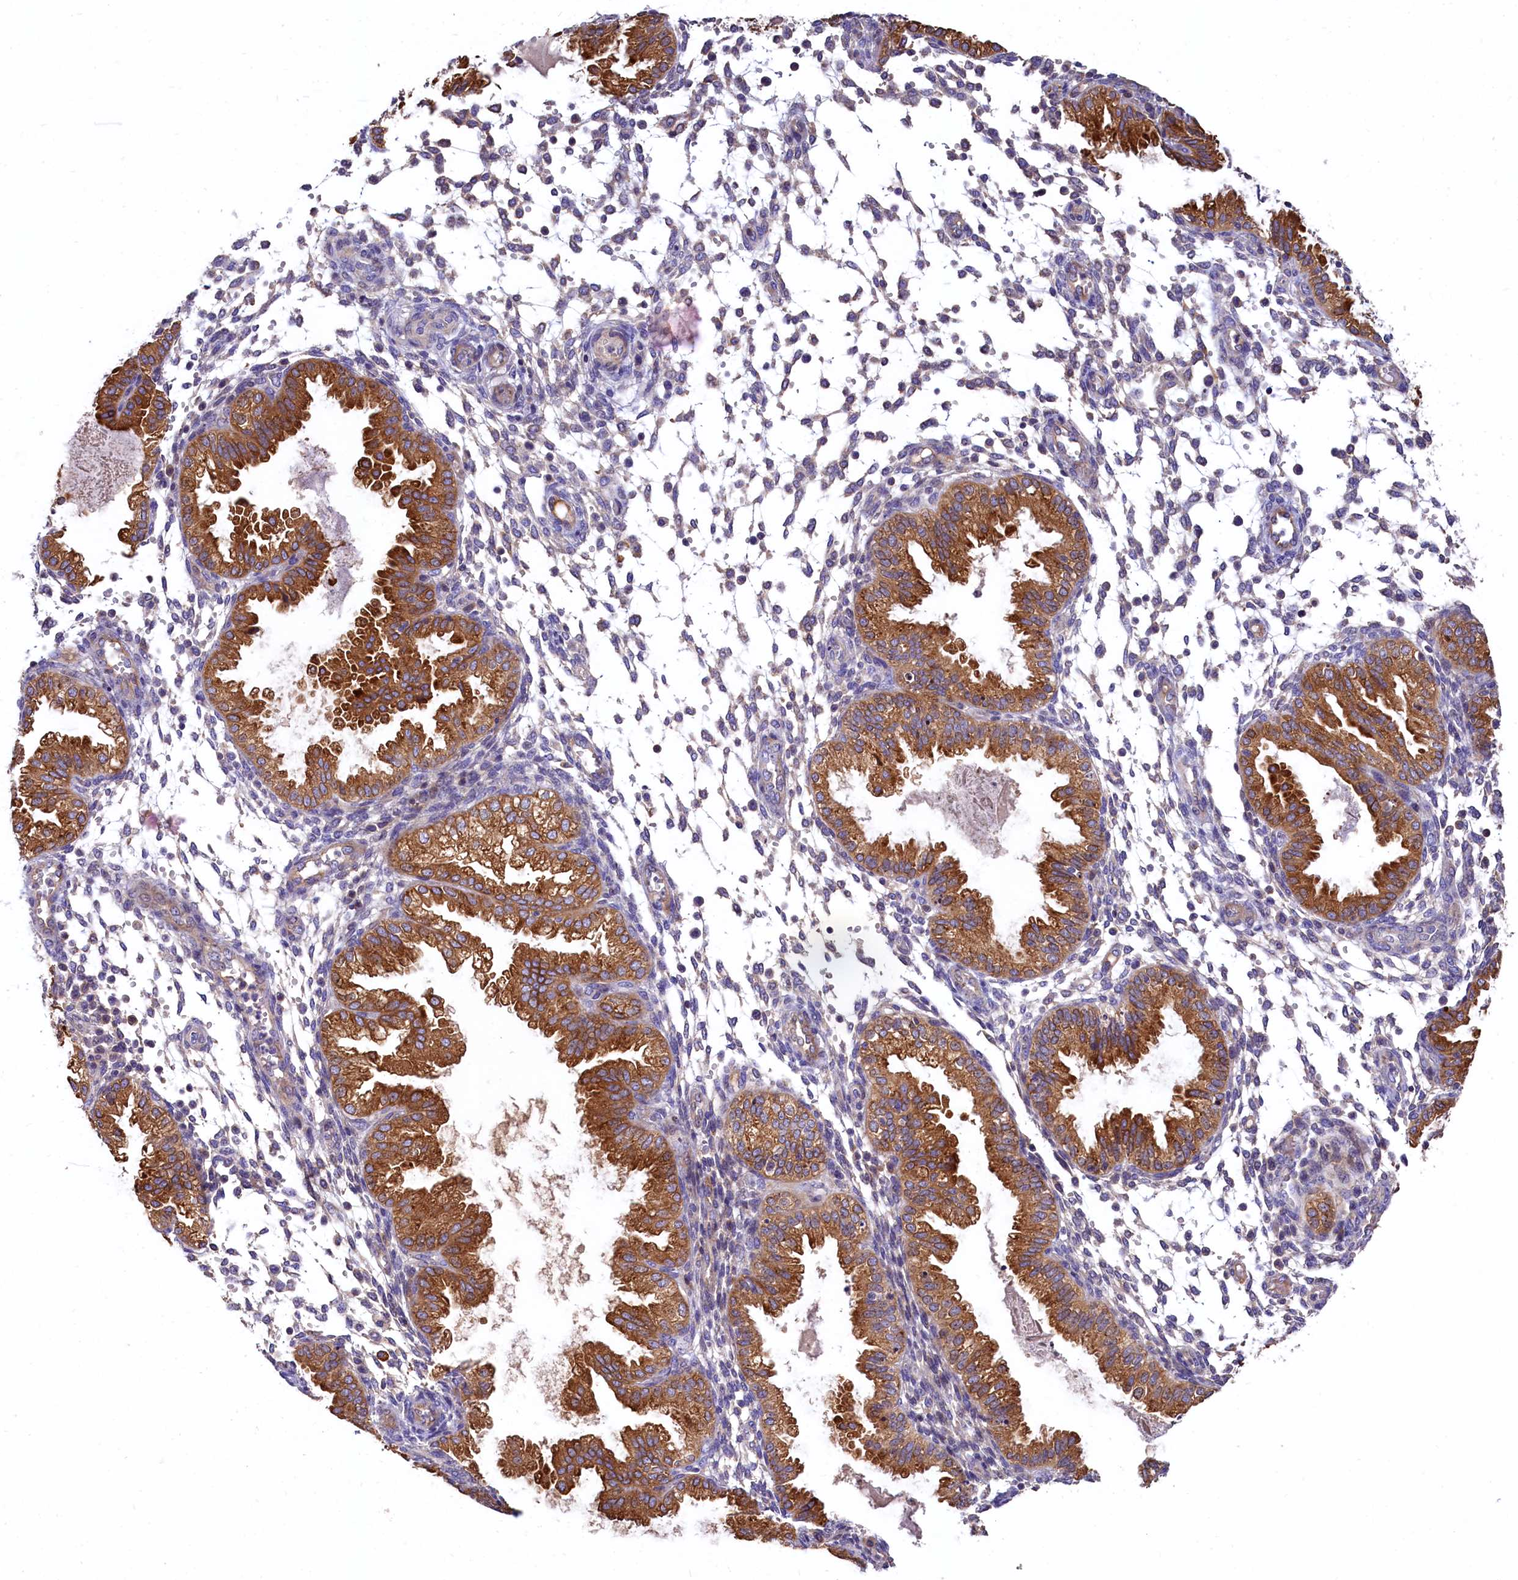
{"staining": {"intensity": "negative", "quantity": "none", "location": "none"}, "tissue": "endometrium", "cell_type": "Cells in endometrial stroma", "image_type": "normal", "snomed": [{"axis": "morphology", "description": "Normal tissue, NOS"}, {"axis": "topography", "description": "Endometrium"}], "caption": "The photomicrograph displays no significant positivity in cells in endometrial stroma of endometrium. The staining is performed using DAB (3,3'-diaminobenzidine) brown chromogen with nuclei counter-stained in using hematoxylin.", "gene": "EPS8L2", "patient": {"sex": "female", "age": 33}}